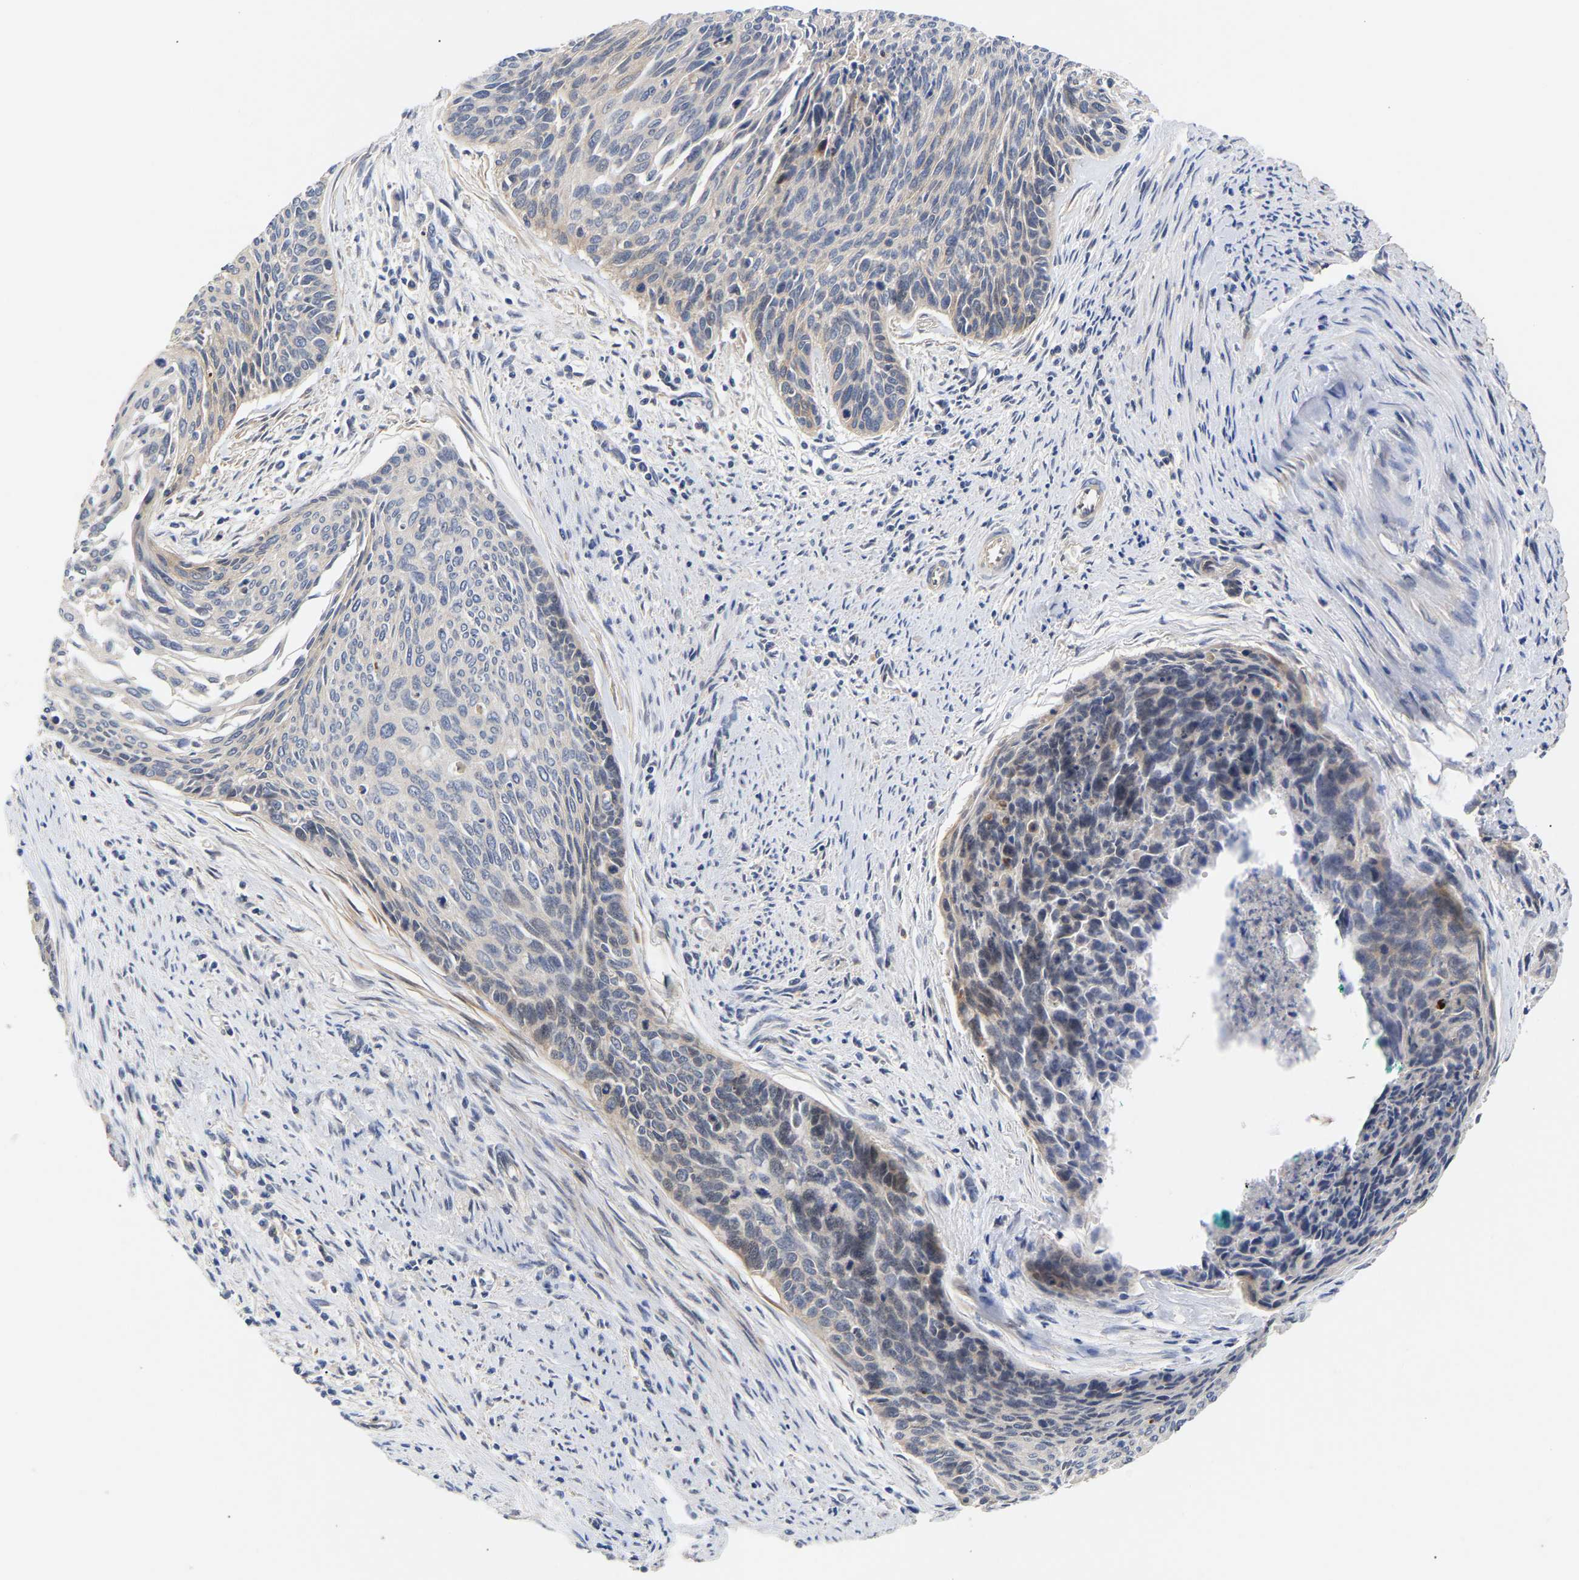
{"staining": {"intensity": "negative", "quantity": "none", "location": "none"}, "tissue": "cervical cancer", "cell_type": "Tumor cells", "image_type": "cancer", "snomed": [{"axis": "morphology", "description": "Squamous cell carcinoma, NOS"}, {"axis": "topography", "description": "Cervix"}], "caption": "Cervical squamous cell carcinoma stained for a protein using IHC reveals no expression tumor cells.", "gene": "KASH5", "patient": {"sex": "female", "age": 55}}